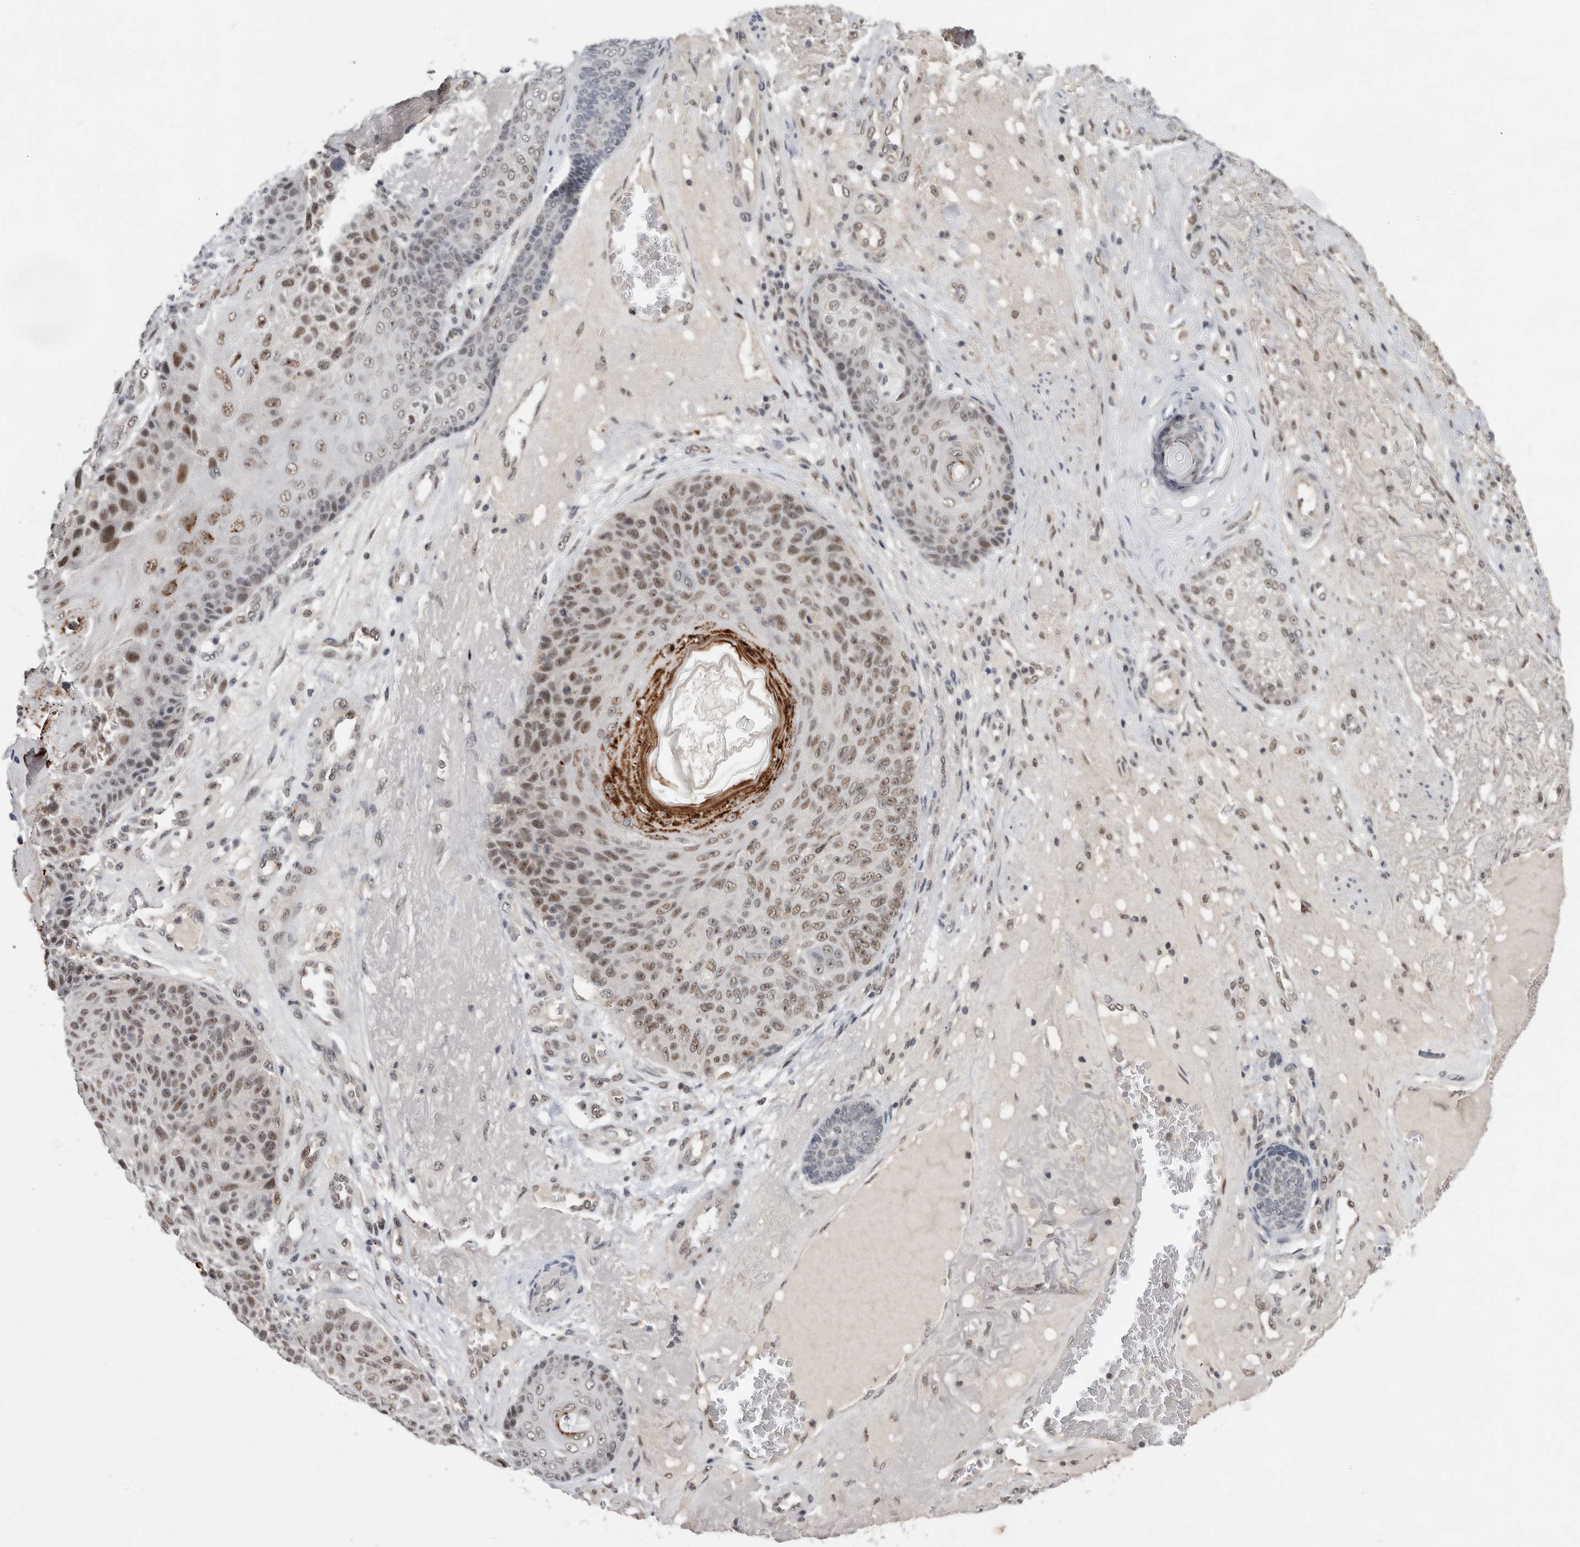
{"staining": {"intensity": "moderate", "quantity": ">75%", "location": "nuclear"}, "tissue": "skin cancer", "cell_type": "Tumor cells", "image_type": "cancer", "snomed": [{"axis": "morphology", "description": "Squamous cell carcinoma, NOS"}, {"axis": "topography", "description": "Skin"}], "caption": "Skin cancer (squamous cell carcinoma) tissue demonstrates moderate nuclear expression in about >75% of tumor cells, visualized by immunohistochemistry. The protein is stained brown, and the nuclei are stained in blue (DAB (3,3'-diaminobenzidine) IHC with brightfield microscopy, high magnification).", "gene": "BRCA2", "patient": {"sex": "female", "age": 88}}